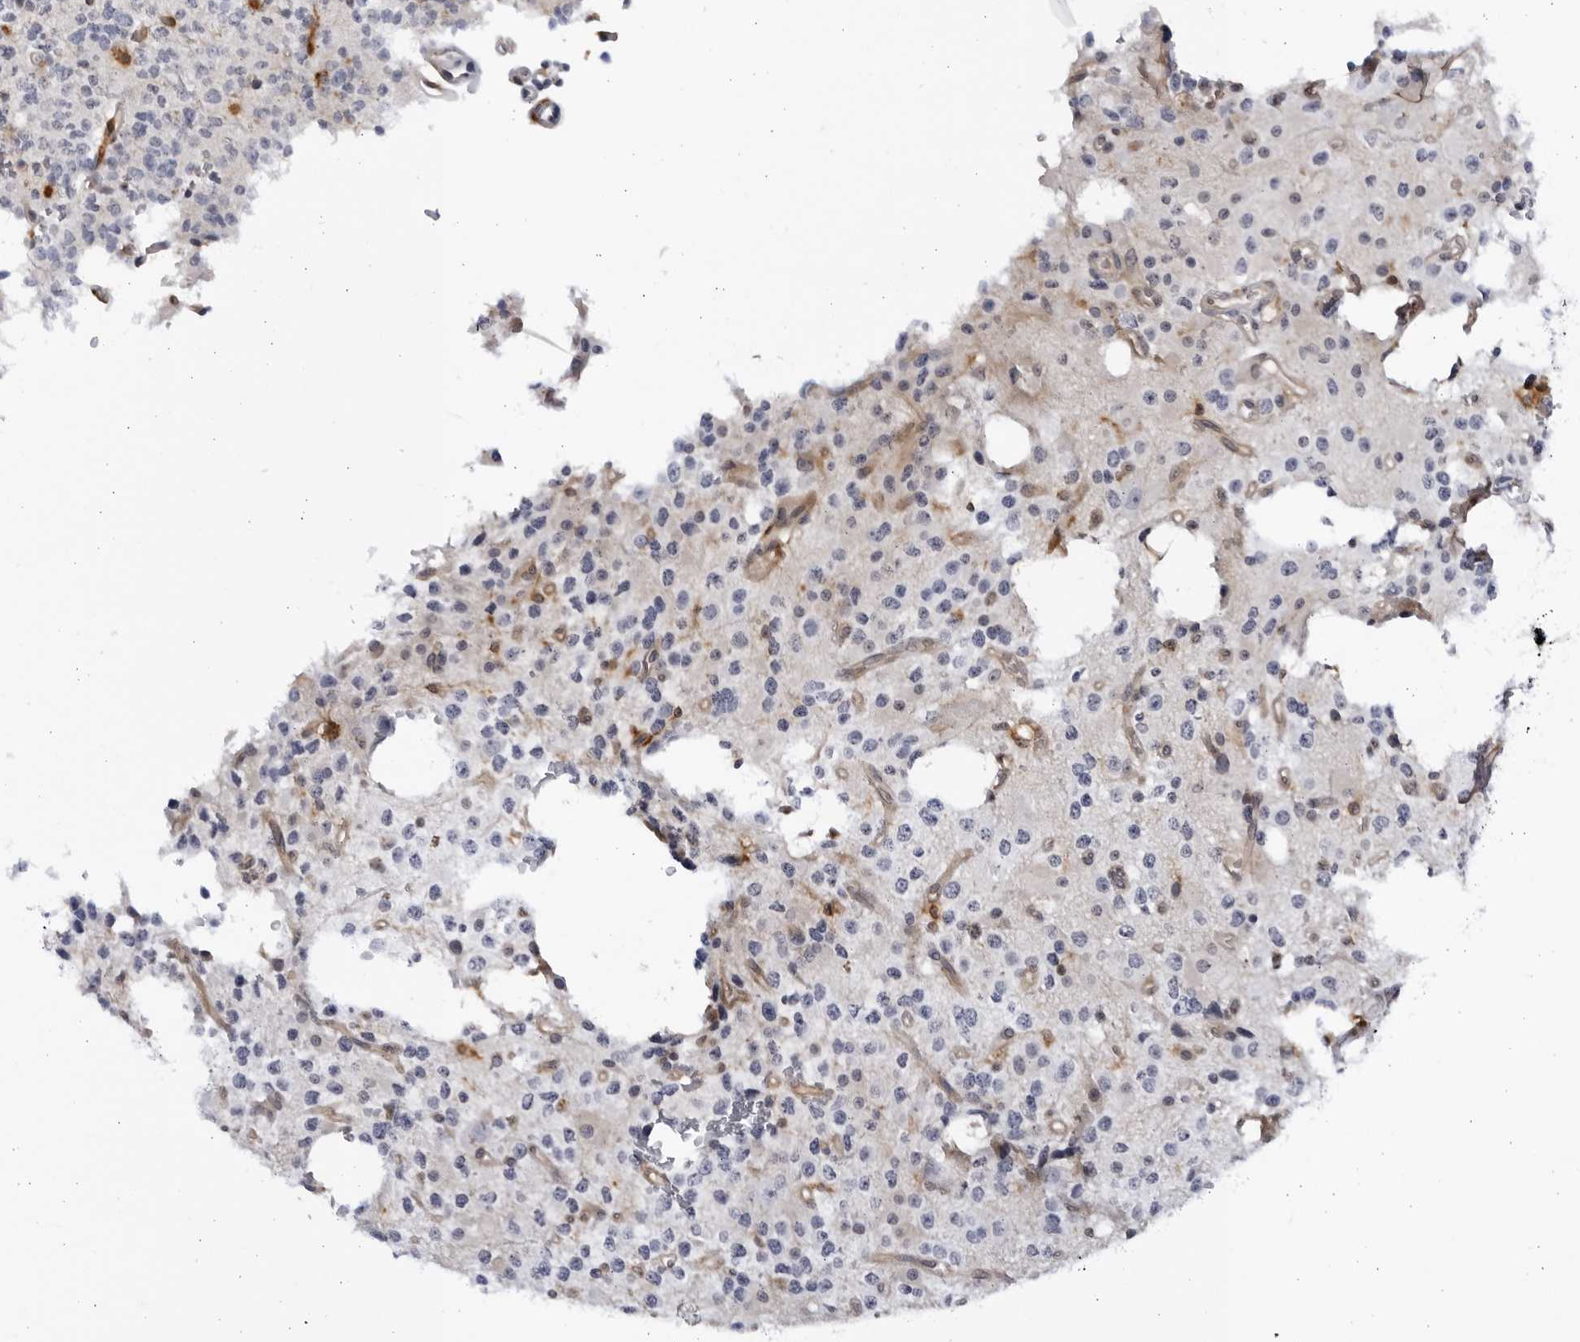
{"staining": {"intensity": "negative", "quantity": "none", "location": "none"}, "tissue": "glioma", "cell_type": "Tumor cells", "image_type": "cancer", "snomed": [{"axis": "morphology", "description": "Glioma, malignant, High grade"}, {"axis": "topography", "description": "Brain"}], "caption": "DAB immunohistochemical staining of human high-grade glioma (malignant) demonstrates no significant expression in tumor cells.", "gene": "BMP2K", "patient": {"sex": "female", "age": 62}}